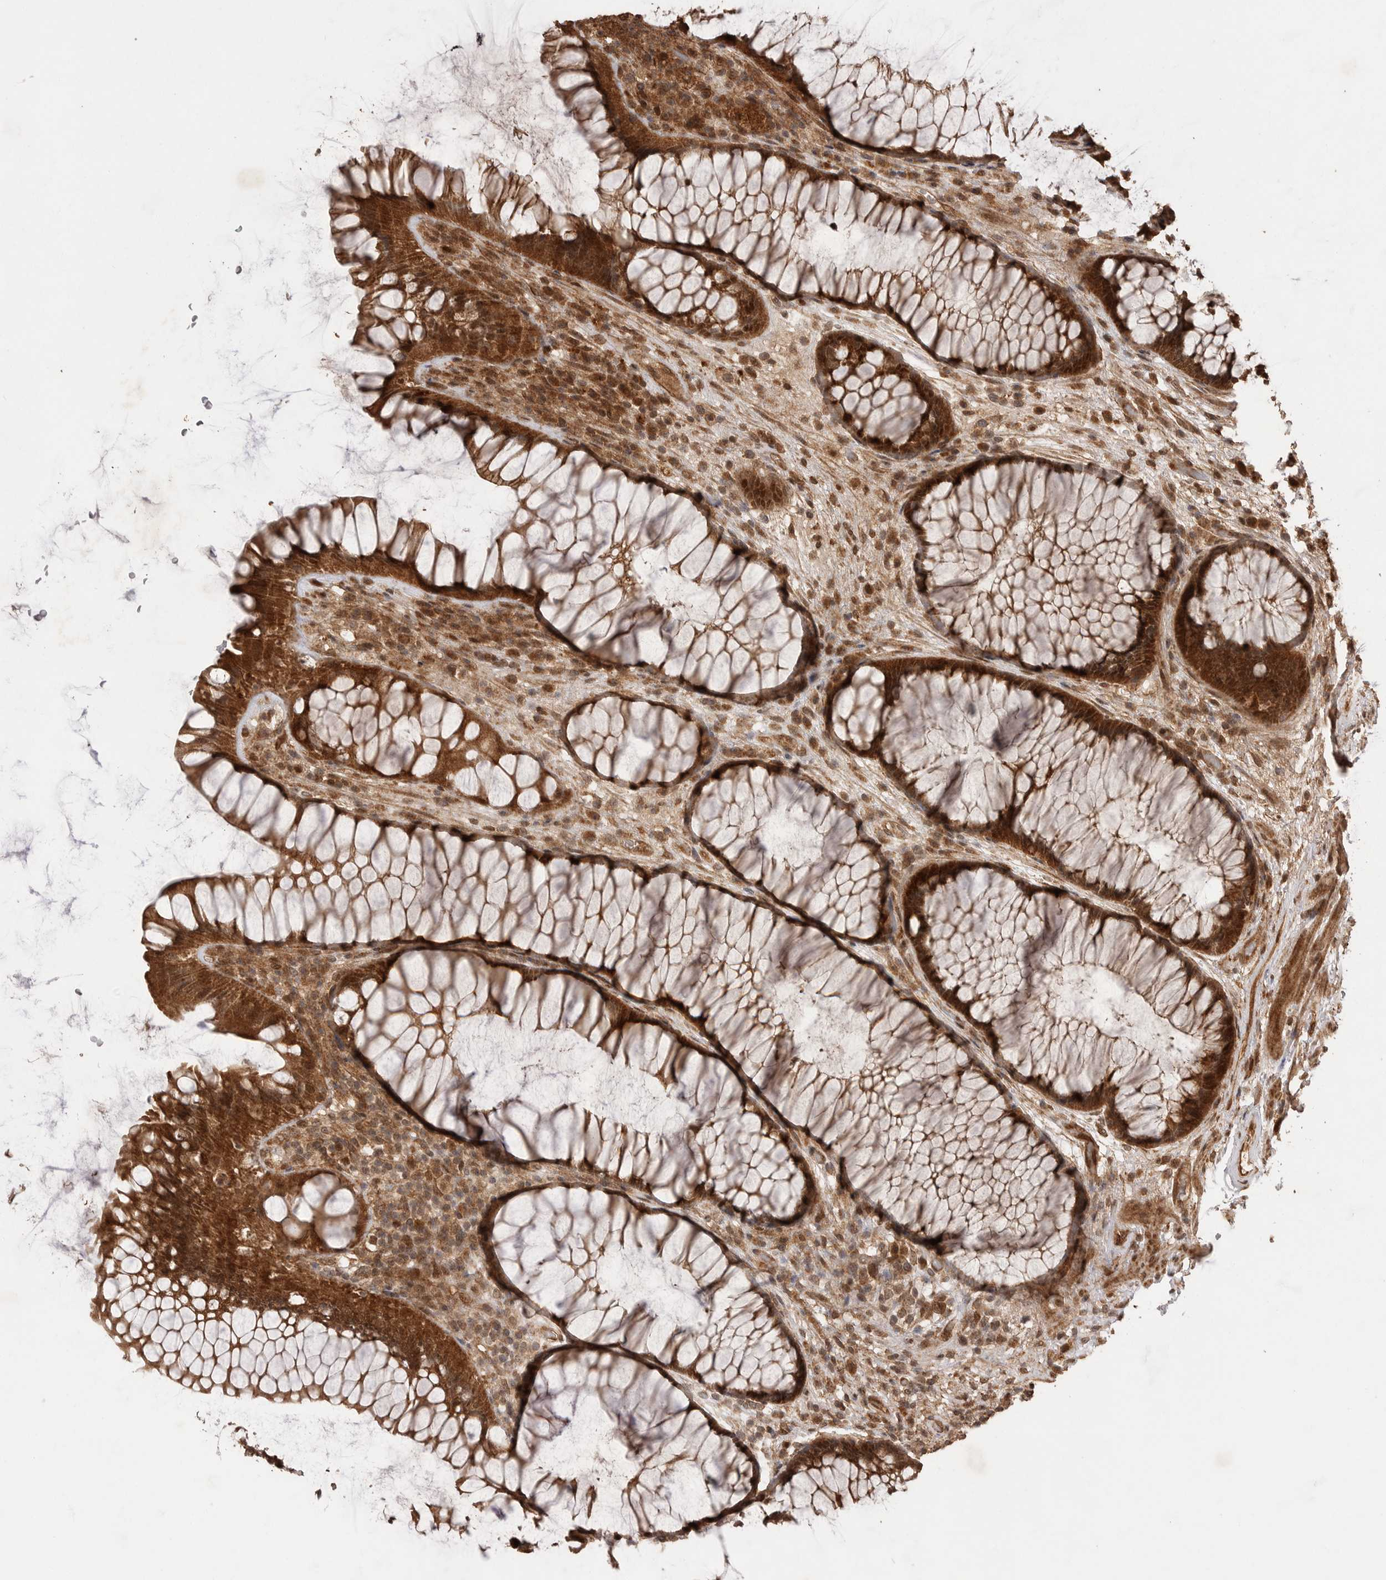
{"staining": {"intensity": "strong", "quantity": ">75%", "location": "cytoplasmic/membranous,nuclear"}, "tissue": "rectum", "cell_type": "Glandular cells", "image_type": "normal", "snomed": [{"axis": "morphology", "description": "Normal tissue, NOS"}, {"axis": "topography", "description": "Rectum"}], "caption": "About >75% of glandular cells in normal human rectum show strong cytoplasmic/membranous,nuclear protein staining as visualized by brown immunohistochemical staining.", "gene": "BOC", "patient": {"sex": "male", "age": 51}}